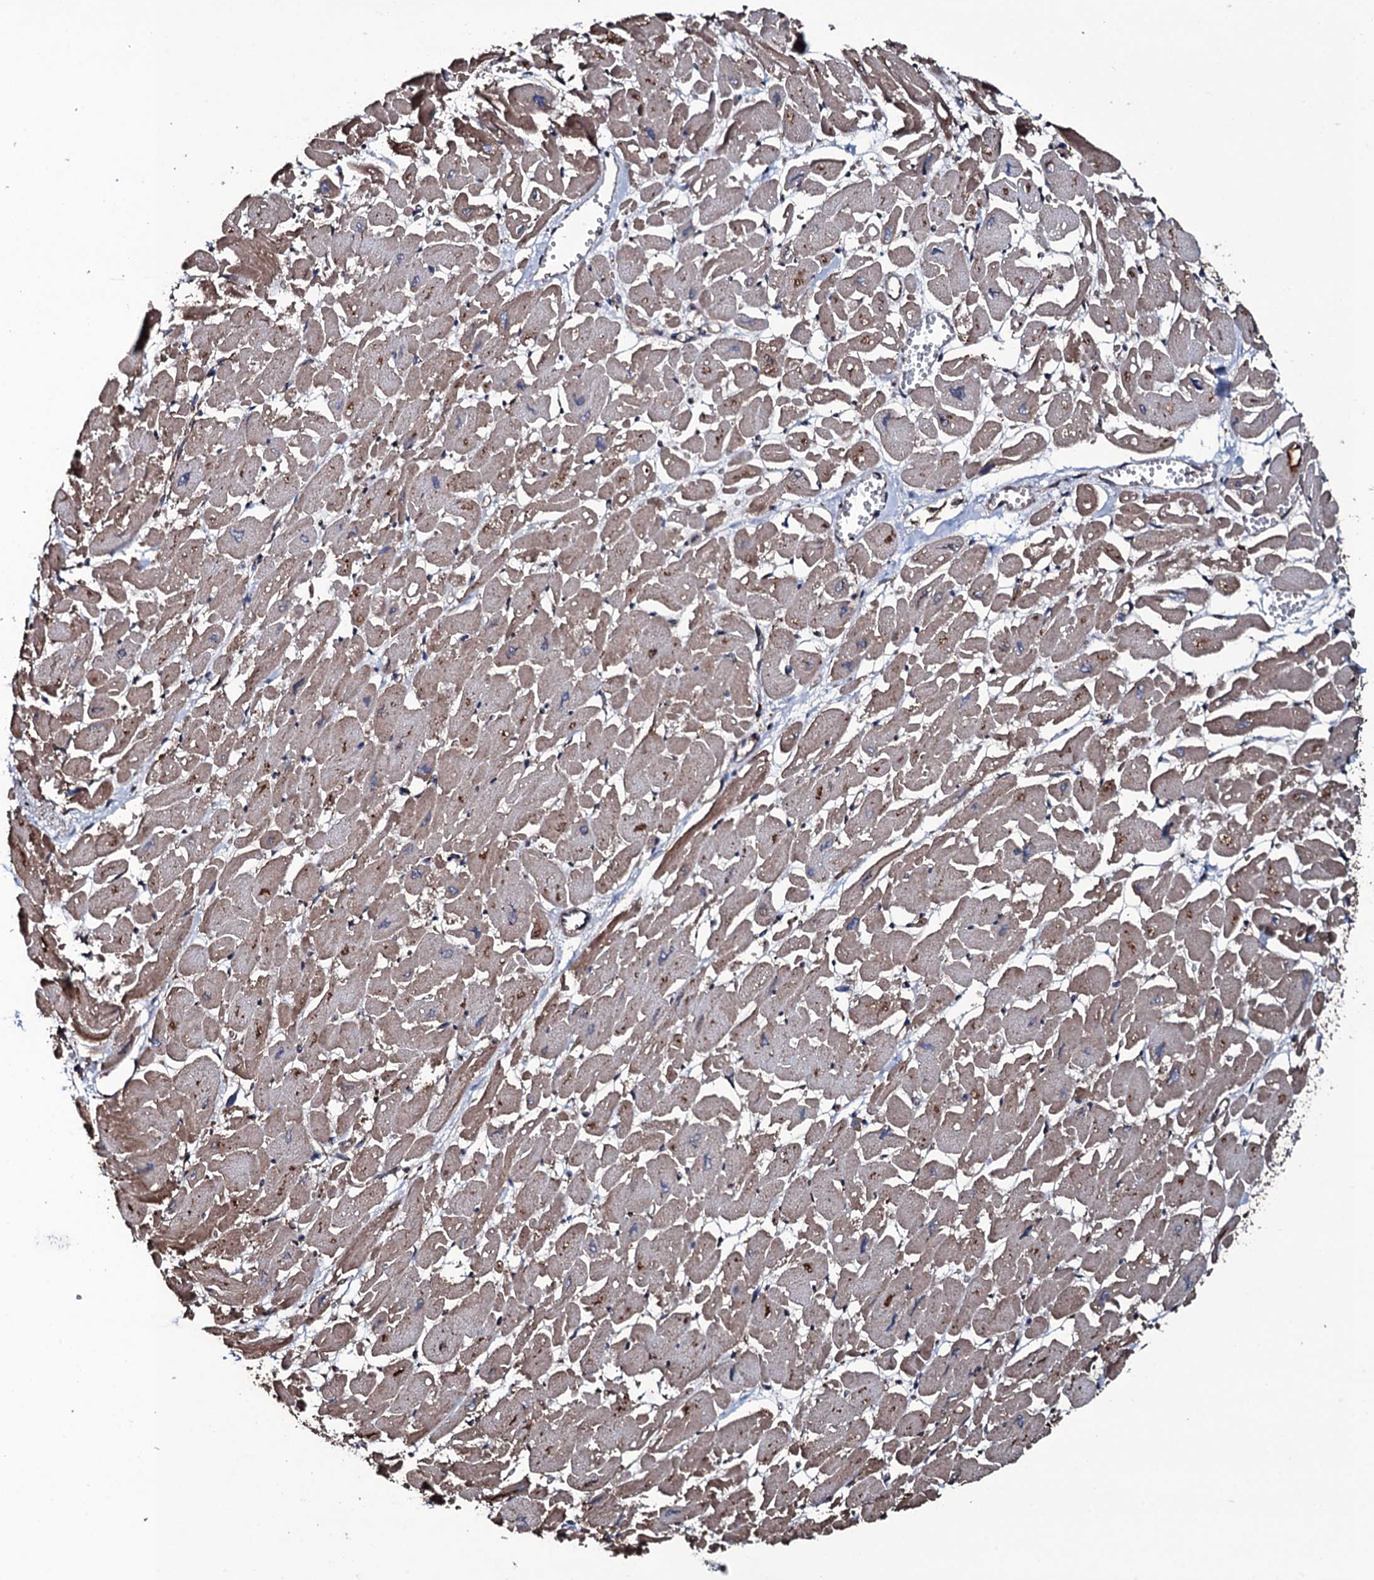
{"staining": {"intensity": "moderate", "quantity": "25%-75%", "location": "cytoplasmic/membranous"}, "tissue": "heart muscle", "cell_type": "Cardiomyocytes", "image_type": "normal", "snomed": [{"axis": "morphology", "description": "Normal tissue, NOS"}, {"axis": "topography", "description": "Heart"}], "caption": "This histopathology image demonstrates normal heart muscle stained with immunohistochemistry to label a protein in brown. The cytoplasmic/membranous of cardiomyocytes show moderate positivity for the protein. Nuclei are counter-stained blue.", "gene": "RAB12", "patient": {"sex": "male", "age": 54}}